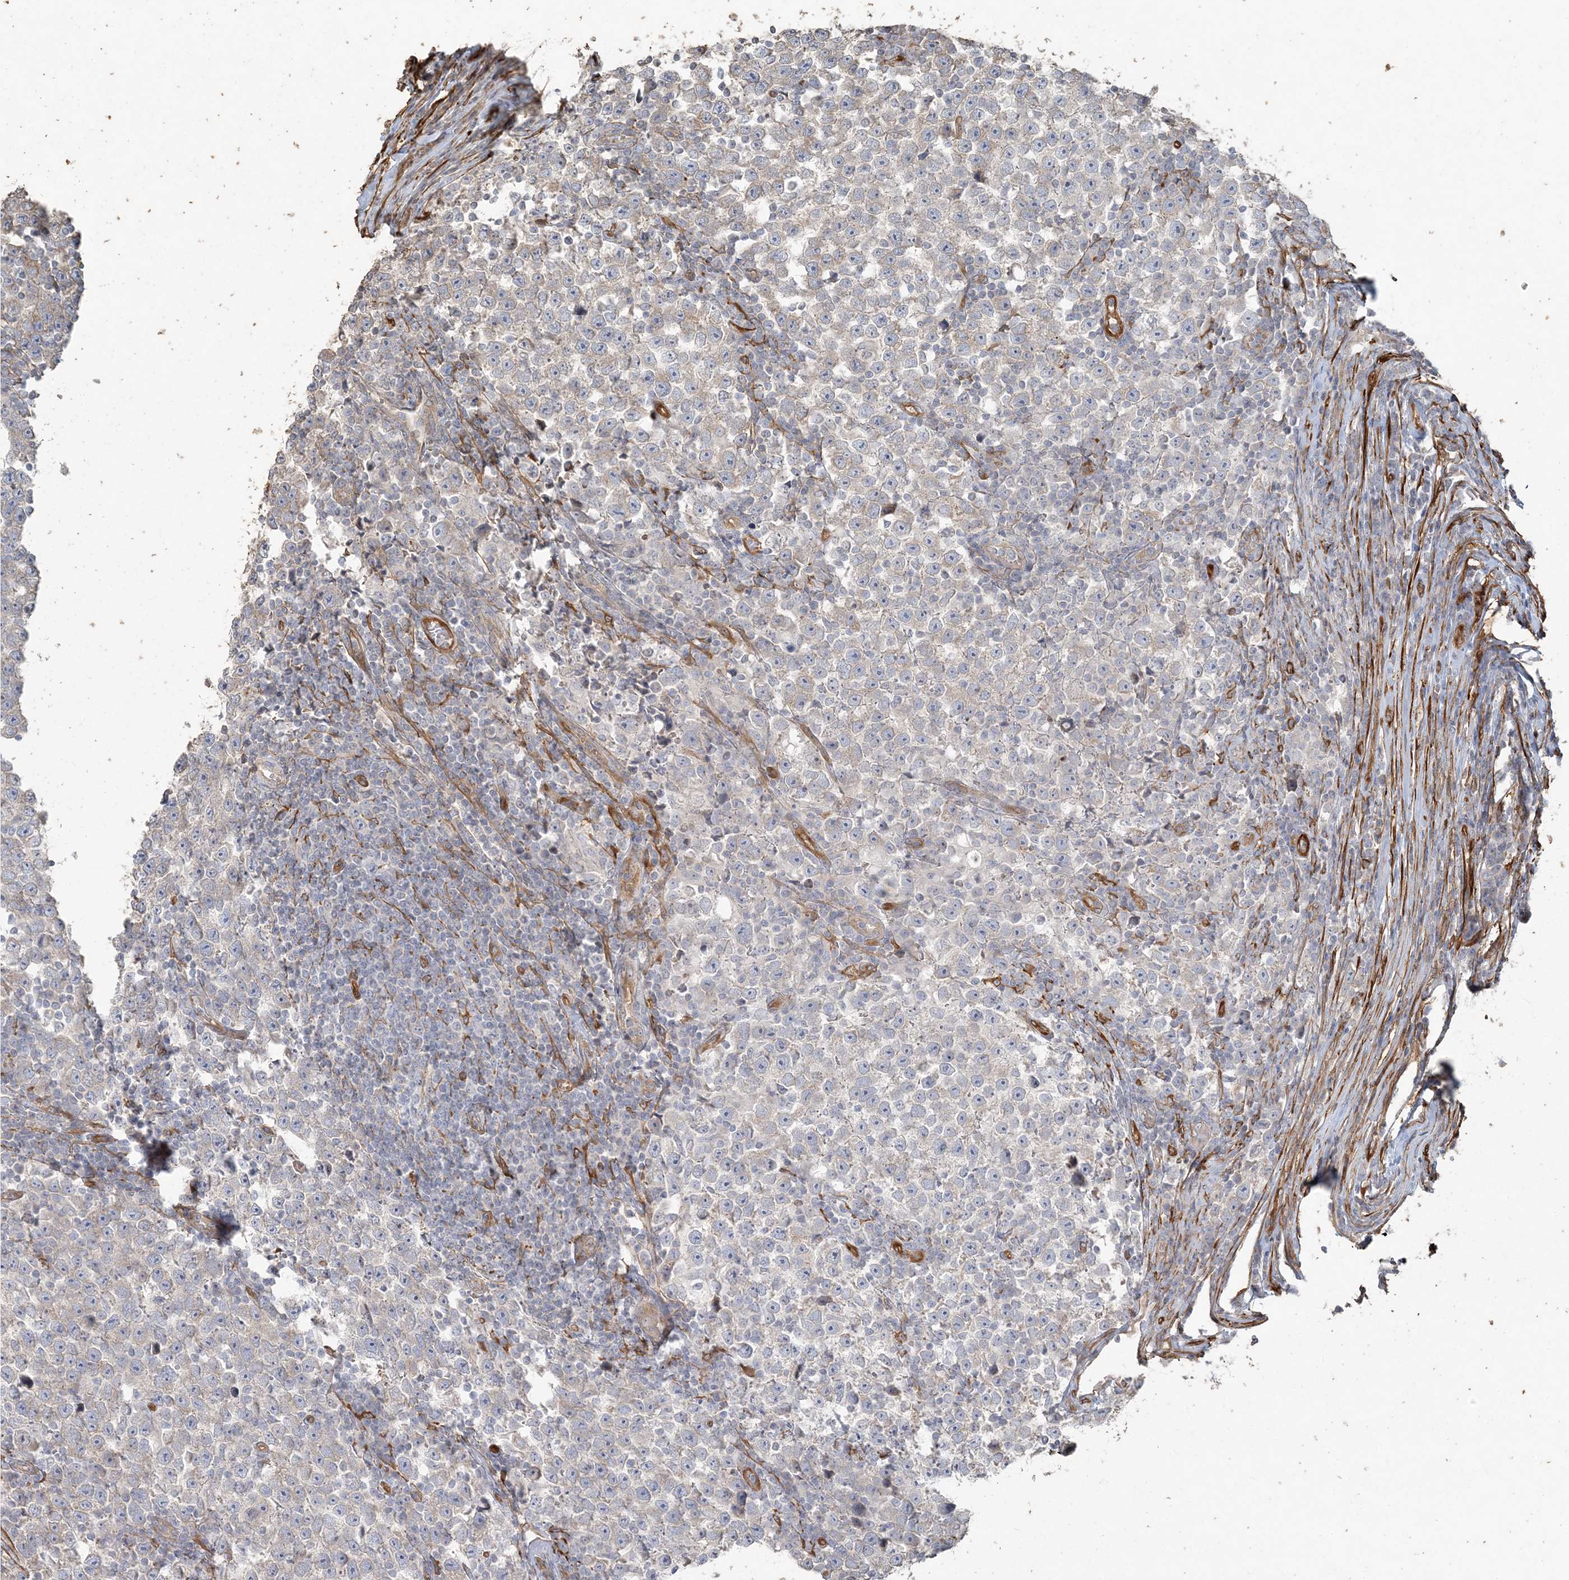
{"staining": {"intensity": "negative", "quantity": "none", "location": "none"}, "tissue": "testis cancer", "cell_type": "Tumor cells", "image_type": "cancer", "snomed": [{"axis": "morphology", "description": "Normal tissue, NOS"}, {"axis": "morphology", "description": "Seminoma, NOS"}, {"axis": "topography", "description": "Testis"}], "caption": "The image shows no significant staining in tumor cells of testis cancer (seminoma). Brightfield microscopy of immunohistochemistry stained with DAB (3,3'-diaminobenzidine) (brown) and hematoxylin (blue), captured at high magnification.", "gene": "RNF145", "patient": {"sex": "male", "age": 43}}